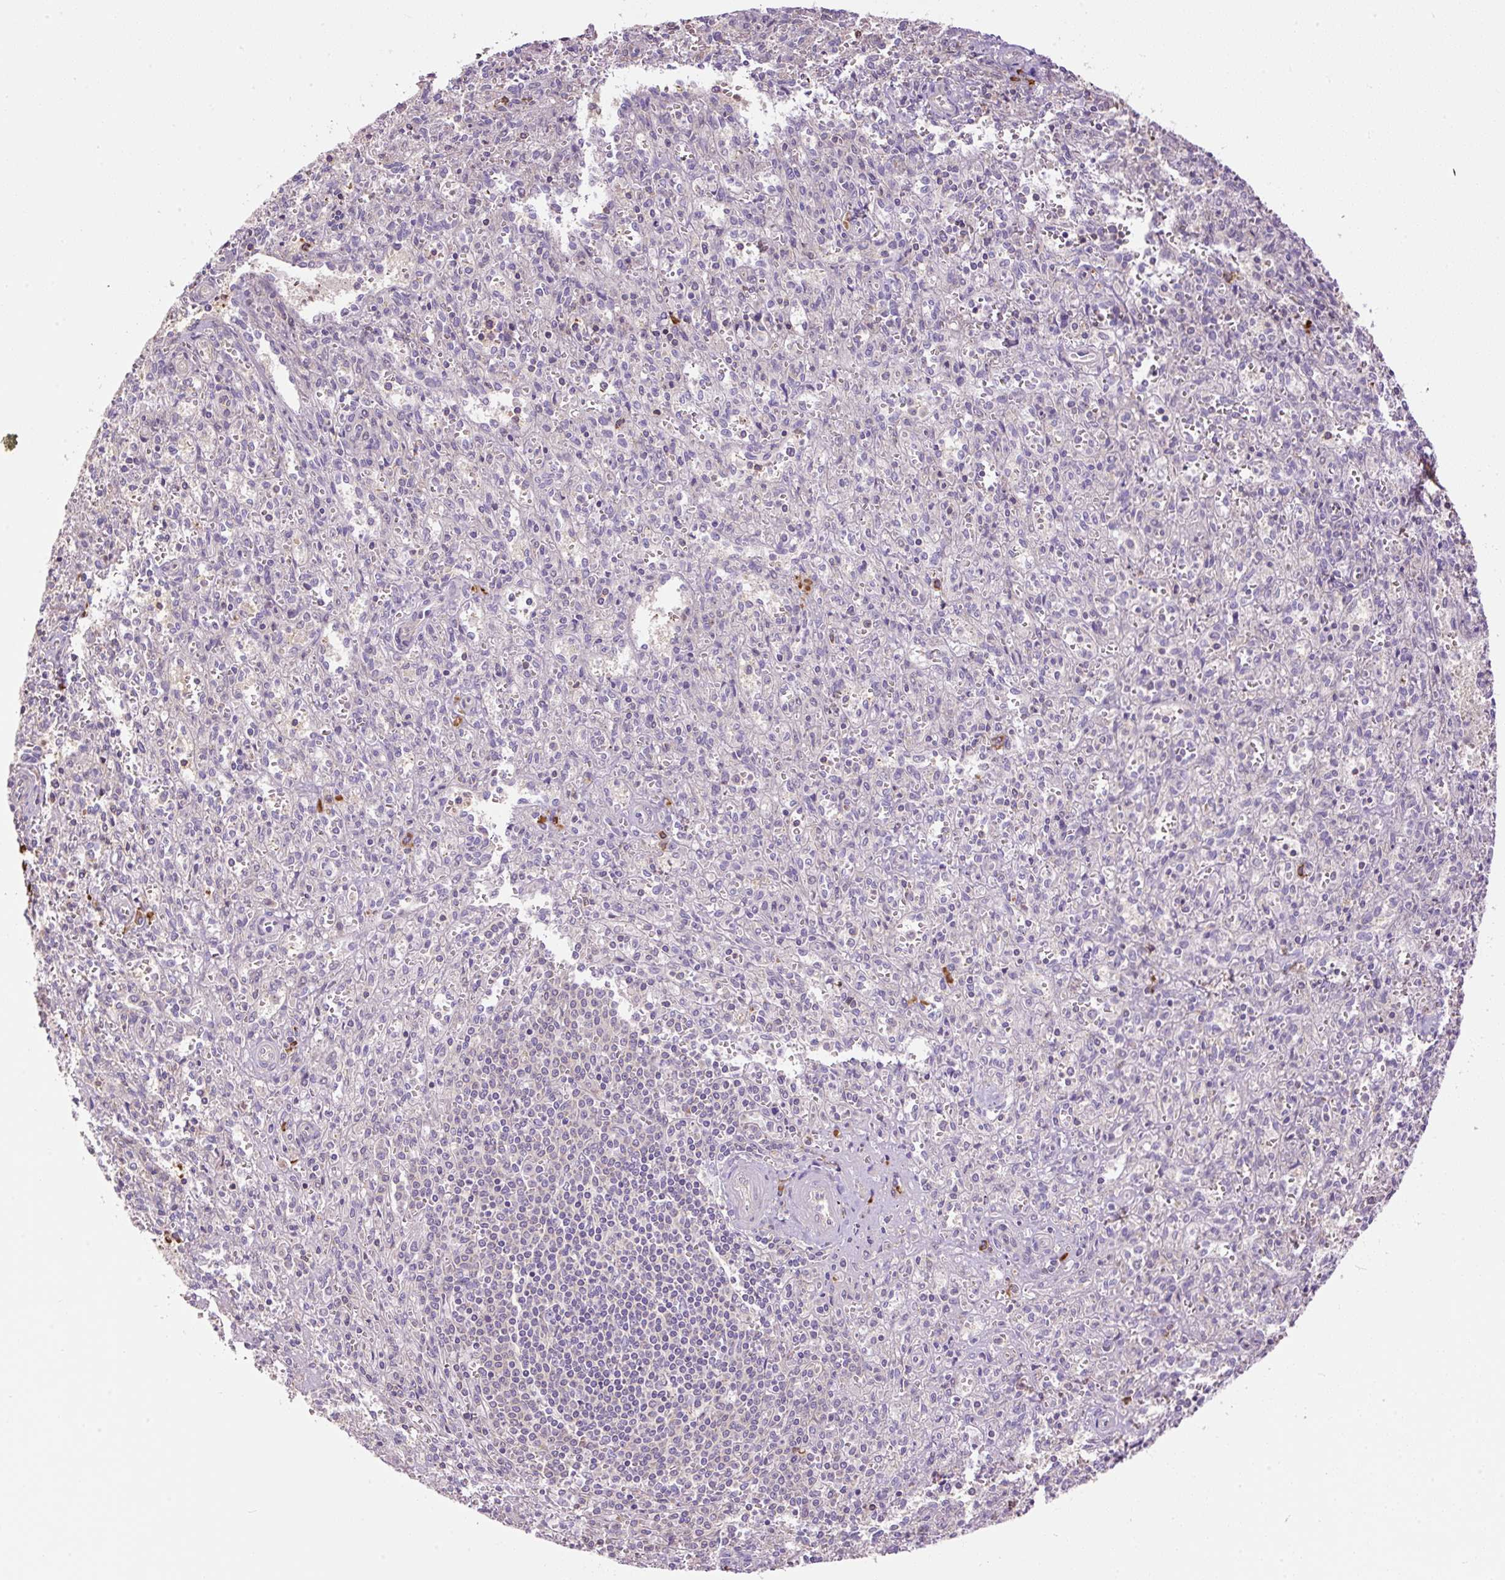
{"staining": {"intensity": "negative", "quantity": "none", "location": "none"}, "tissue": "spleen", "cell_type": "Cells in red pulp", "image_type": "normal", "snomed": [{"axis": "morphology", "description": "Normal tissue, NOS"}, {"axis": "topography", "description": "Spleen"}], "caption": "Immunohistochemistry (IHC) photomicrograph of normal spleen: spleen stained with DAB (3,3'-diaminobenzidine) demonstrates no significant protein expression in cells in red pulp. (DAB (3,3'-diaminobenzidine) immunohistochemistry (IHC) with hematoxylin counter stain).", "gene": "PPME1", "patient": {"sex": "female", "age": 26}}